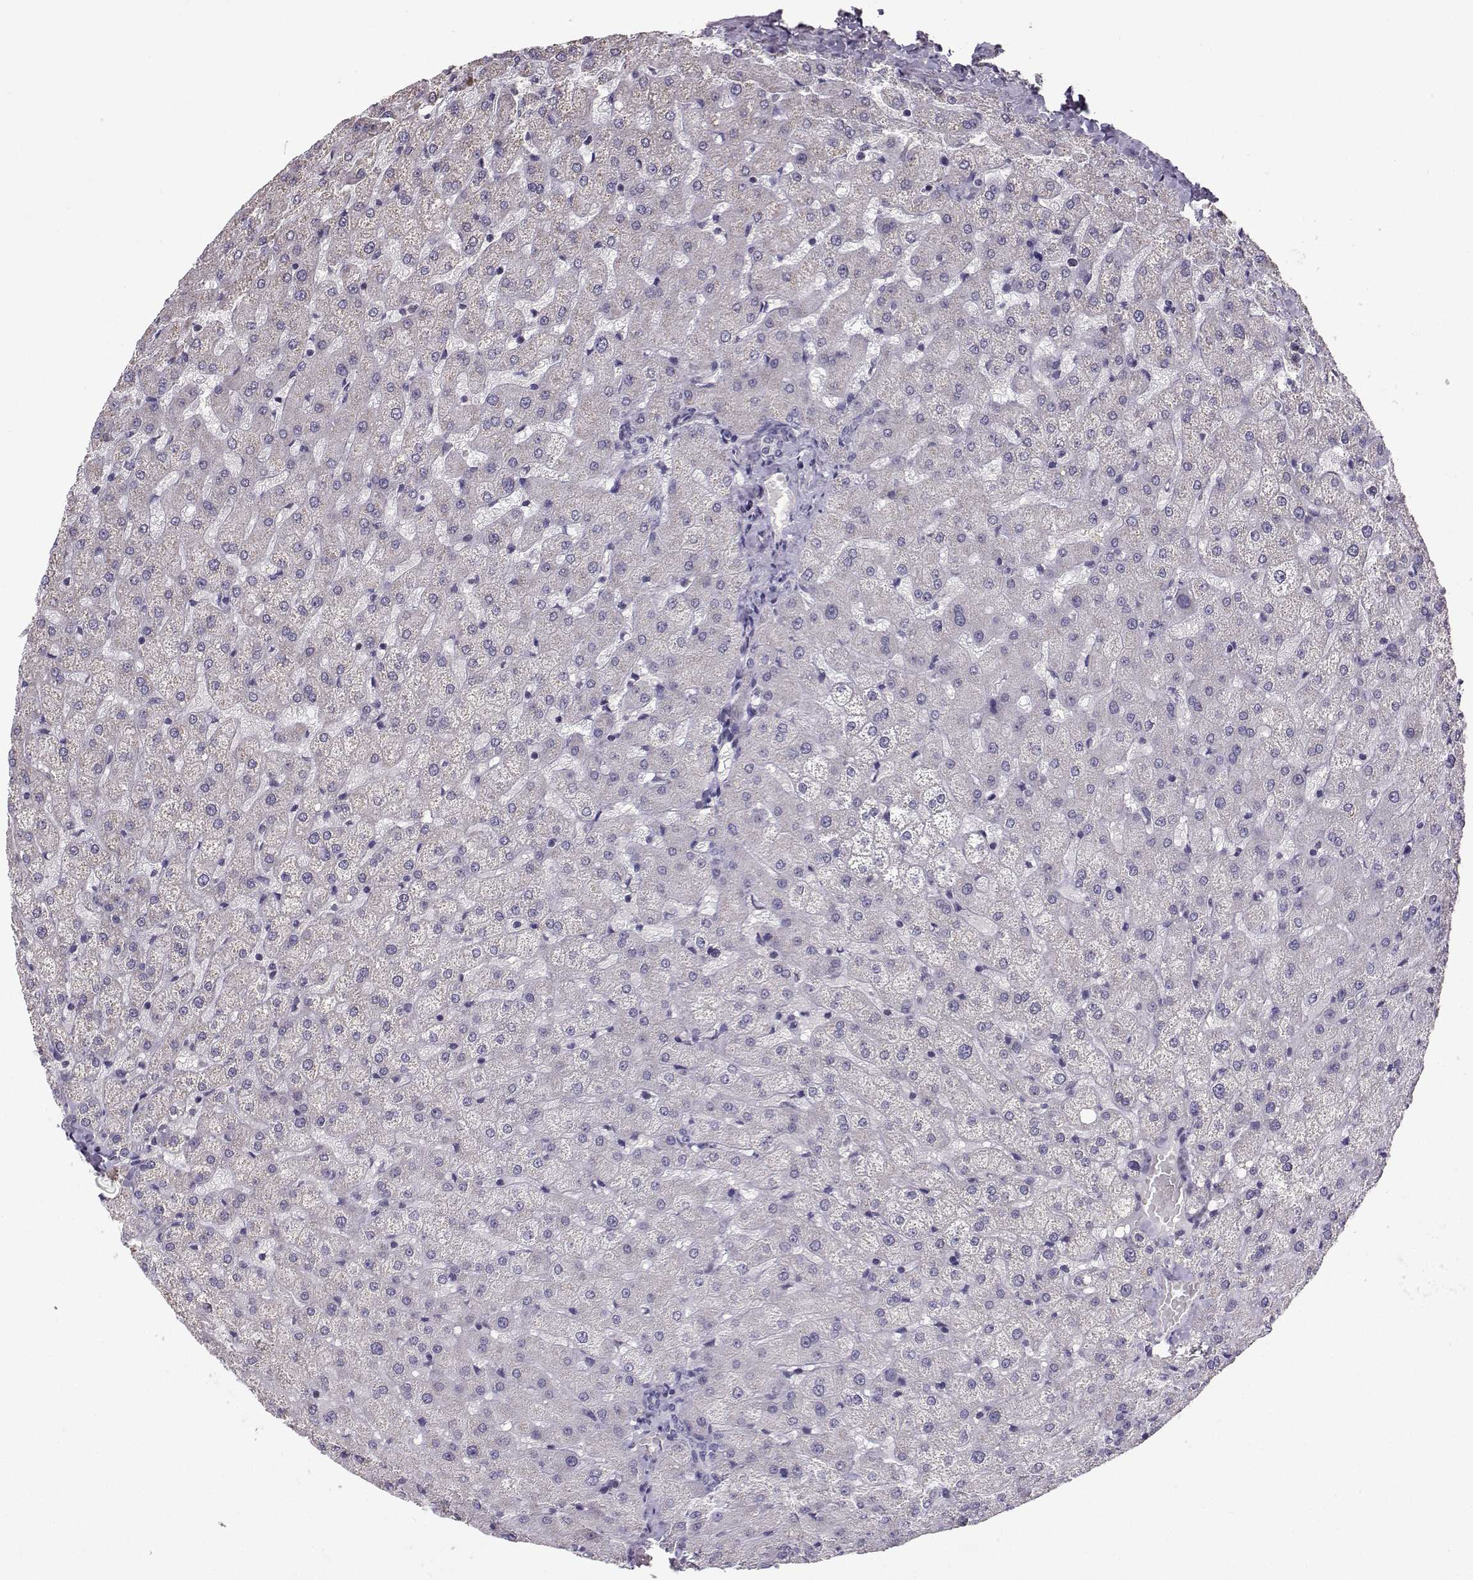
{"staining": {"intensity": "negative", "quantity": "none", "location": "none"}, "tissue": "liver", "cell_type": "Cholangiocytes", "image_type": "normal", "snomed": [{"axis": "morphology", "description": "Normal tissue, NOS"}, {"axis": "topography", "description": "Liver"}], "caption": "Immunohistochemical staining of normal human liver demonstrates no significant expression in cholangiocytes.", "gene": "TSPYL5", "patient": {"sex": "female", "age": 50}}